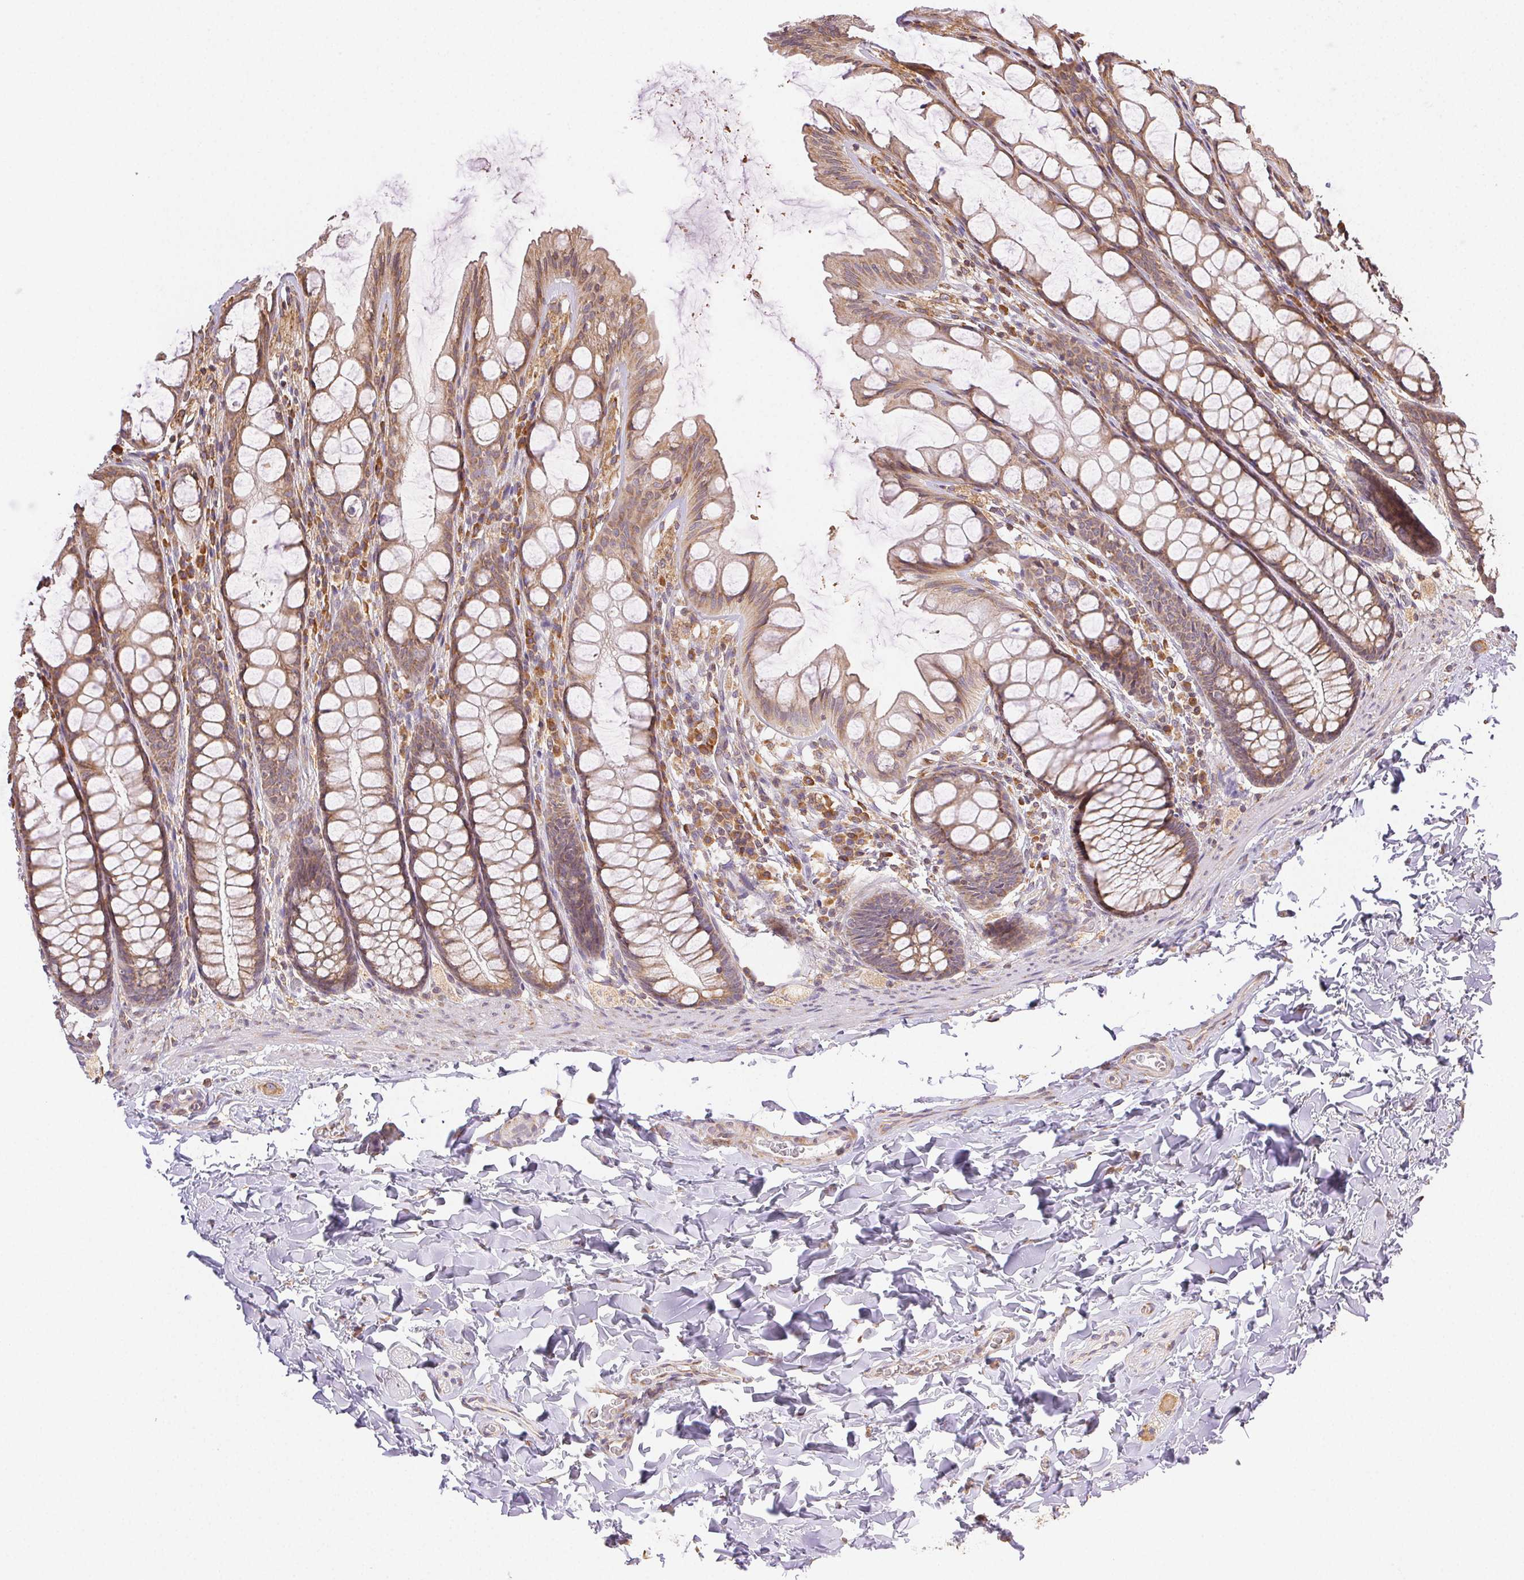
{"staining": {"intensity": "weak", "quantity": "25%-75%", "location": "cytoplasmic/membranous"}, "tissue": "colon", "cell_type": "Endothelial cells", "image_type": "normal", "snomed": [{"axis": "morphology", "description": "Normal tissue, NOS"}, {"axis": "topography", "description": "Colon"}], "caption": "High-power microscopy captured an immunohistochemistry image of normal colon, revealing weak cytoplasmic/membranous positivity in approximately 25%-75% of endothelial cells. (brown staining indicates protein expression, while blue staining denotes nuclei).", "gene": "ENTREP1", "patient": {"sex": "male", "age": 47}}